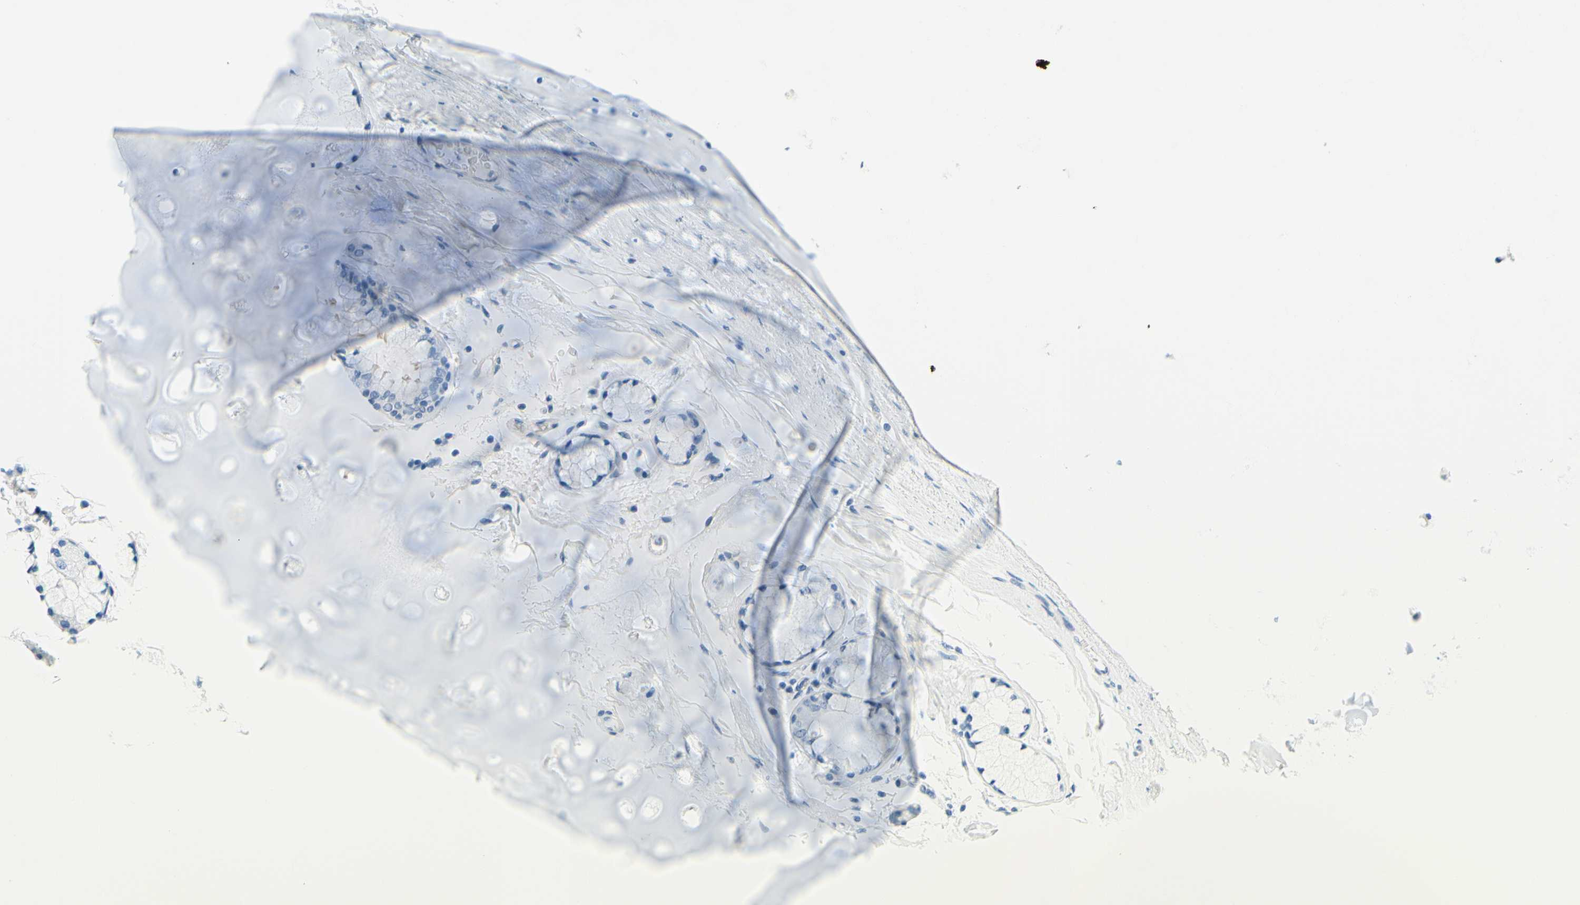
{"staining": {"intensity": "negative", "quantity": "none", "location": "none"}, "tissue": "adipose tissue", "cell_type": "Adipocytes", "image_type": "normal", "snomed": [{"axis": "morphology", "description": "Normal tissue, NOS"}, {"axis": "topography", "description": "Bronchus"}], "caption": "IHC of benign human adipose tissue displays no expression in adipocytes. Nuclei are stained in blue.", "gene": "PASD1", "patient": {"sex": "female", "age": 73}}